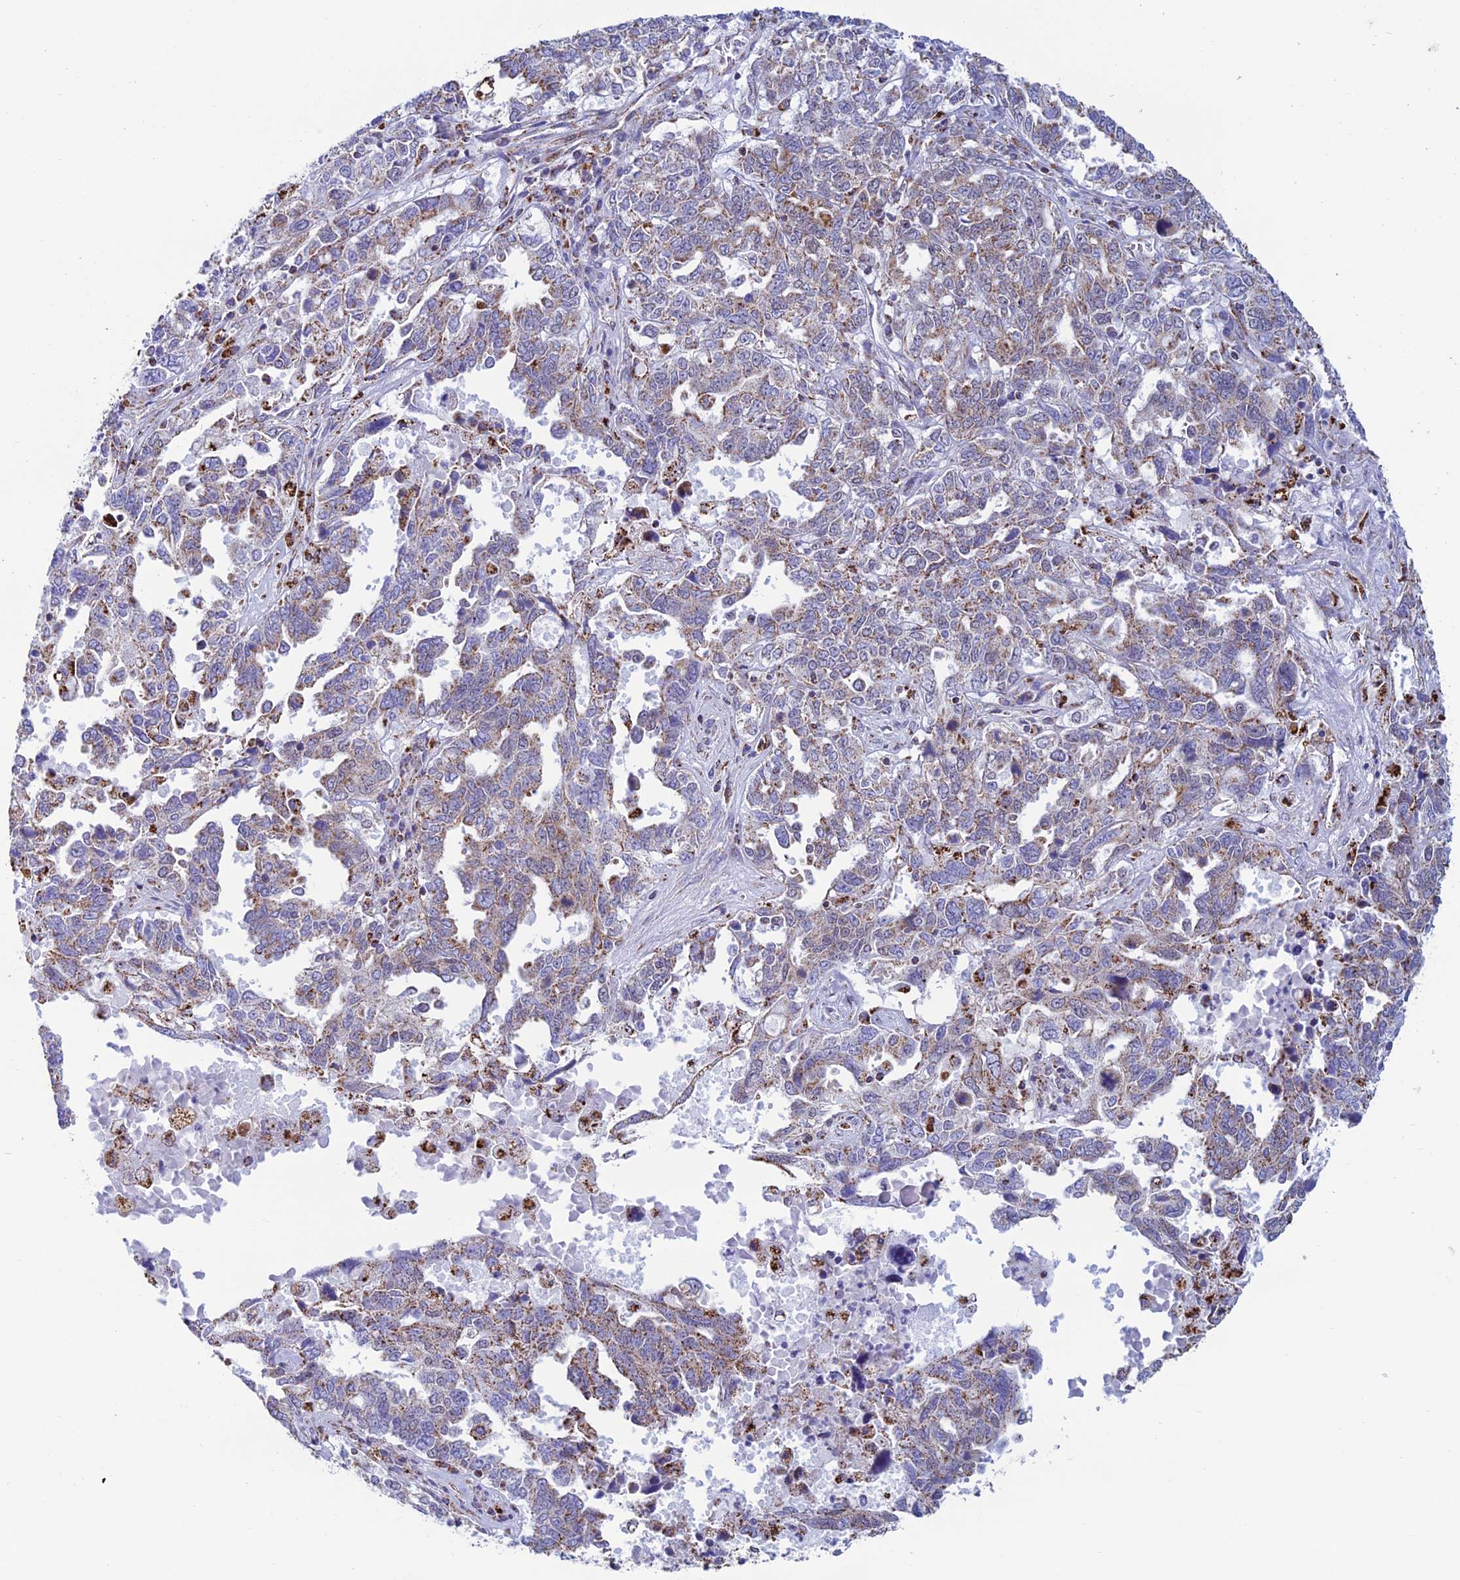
{"staining": {"intensity": "moderate", "quantity": ">75%", "location": "cytoplasmic/membranous"}, "tissue": "ovarian cancer", "cell_type": "Tumor cells", "image_type": "cancer", "snomed": [{"axis": "morphology", "description": "Carcinoma, endometroid"}, {"axis": "topography", "description": "Ovary"}], "caption": "Immunohistochemistry (IHC) micrograph of ovarian endometroid carcinoma stained for a protein (brown), which displays medium levels of moderate cytoplasmic/membranous expression in about >75% of tumor cells.", "gene": "ZNG1B", "patient": {"sex": "female", "age": 62}}